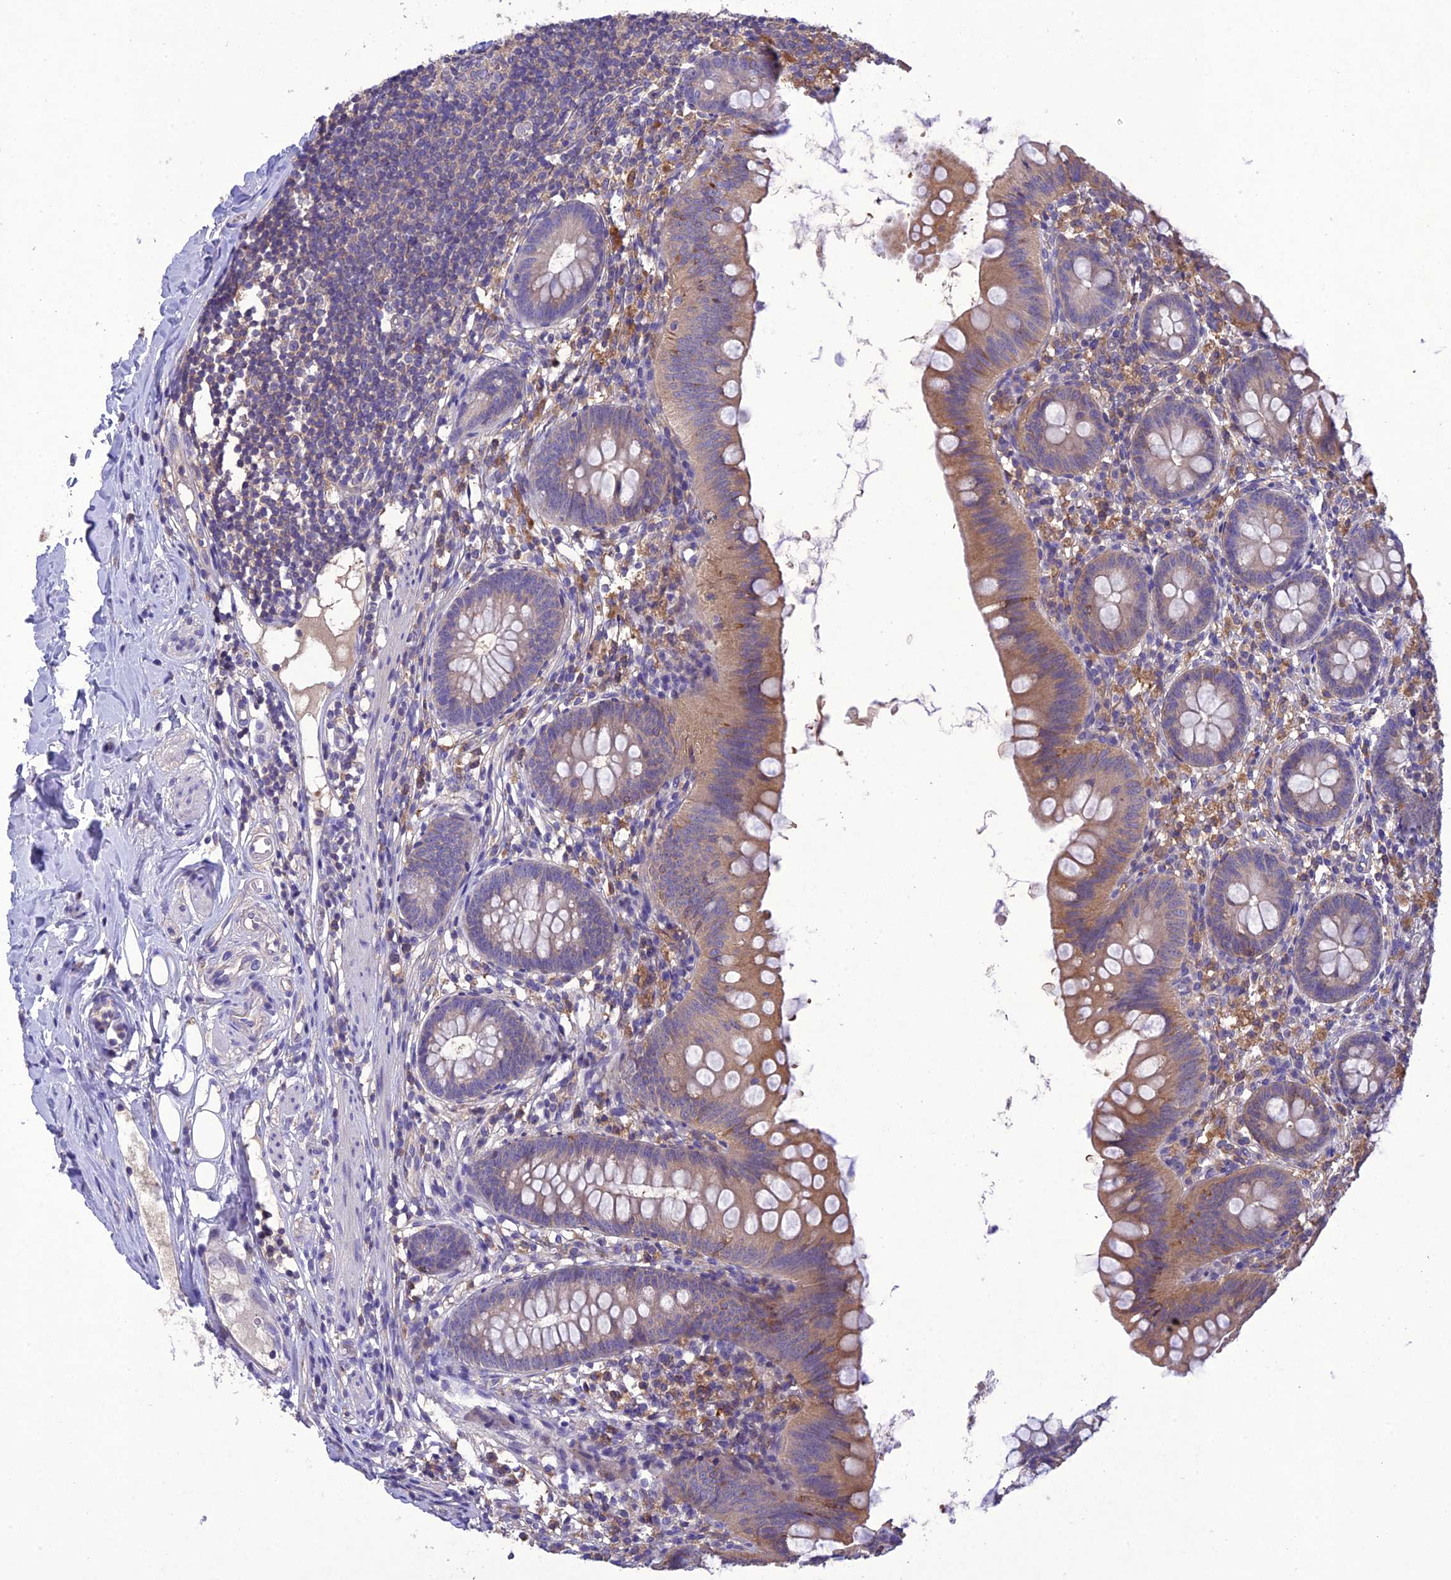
{"staining": {"intensity": "moderate", "quantity": "25%-75%", "location": "cytoplasmic/membranous"}, "tissue": "appendix", "cell_type": "Glandular cells", "image_type": "normal", "snomed": [{"axis": "morphology", "description": "Normal tissue, NOS"}, {"axis": "topography", "description": "Appendix"}], "caption": "This micrograph shows immunohistochemistry (IHC) staining of benign human appendix, with medium moderate cytoplasmic/membranous expression in approximately 25%-75% of glandular cells.", "gene": "SNX24", "patient": {"sex": "female", "age": 62}}